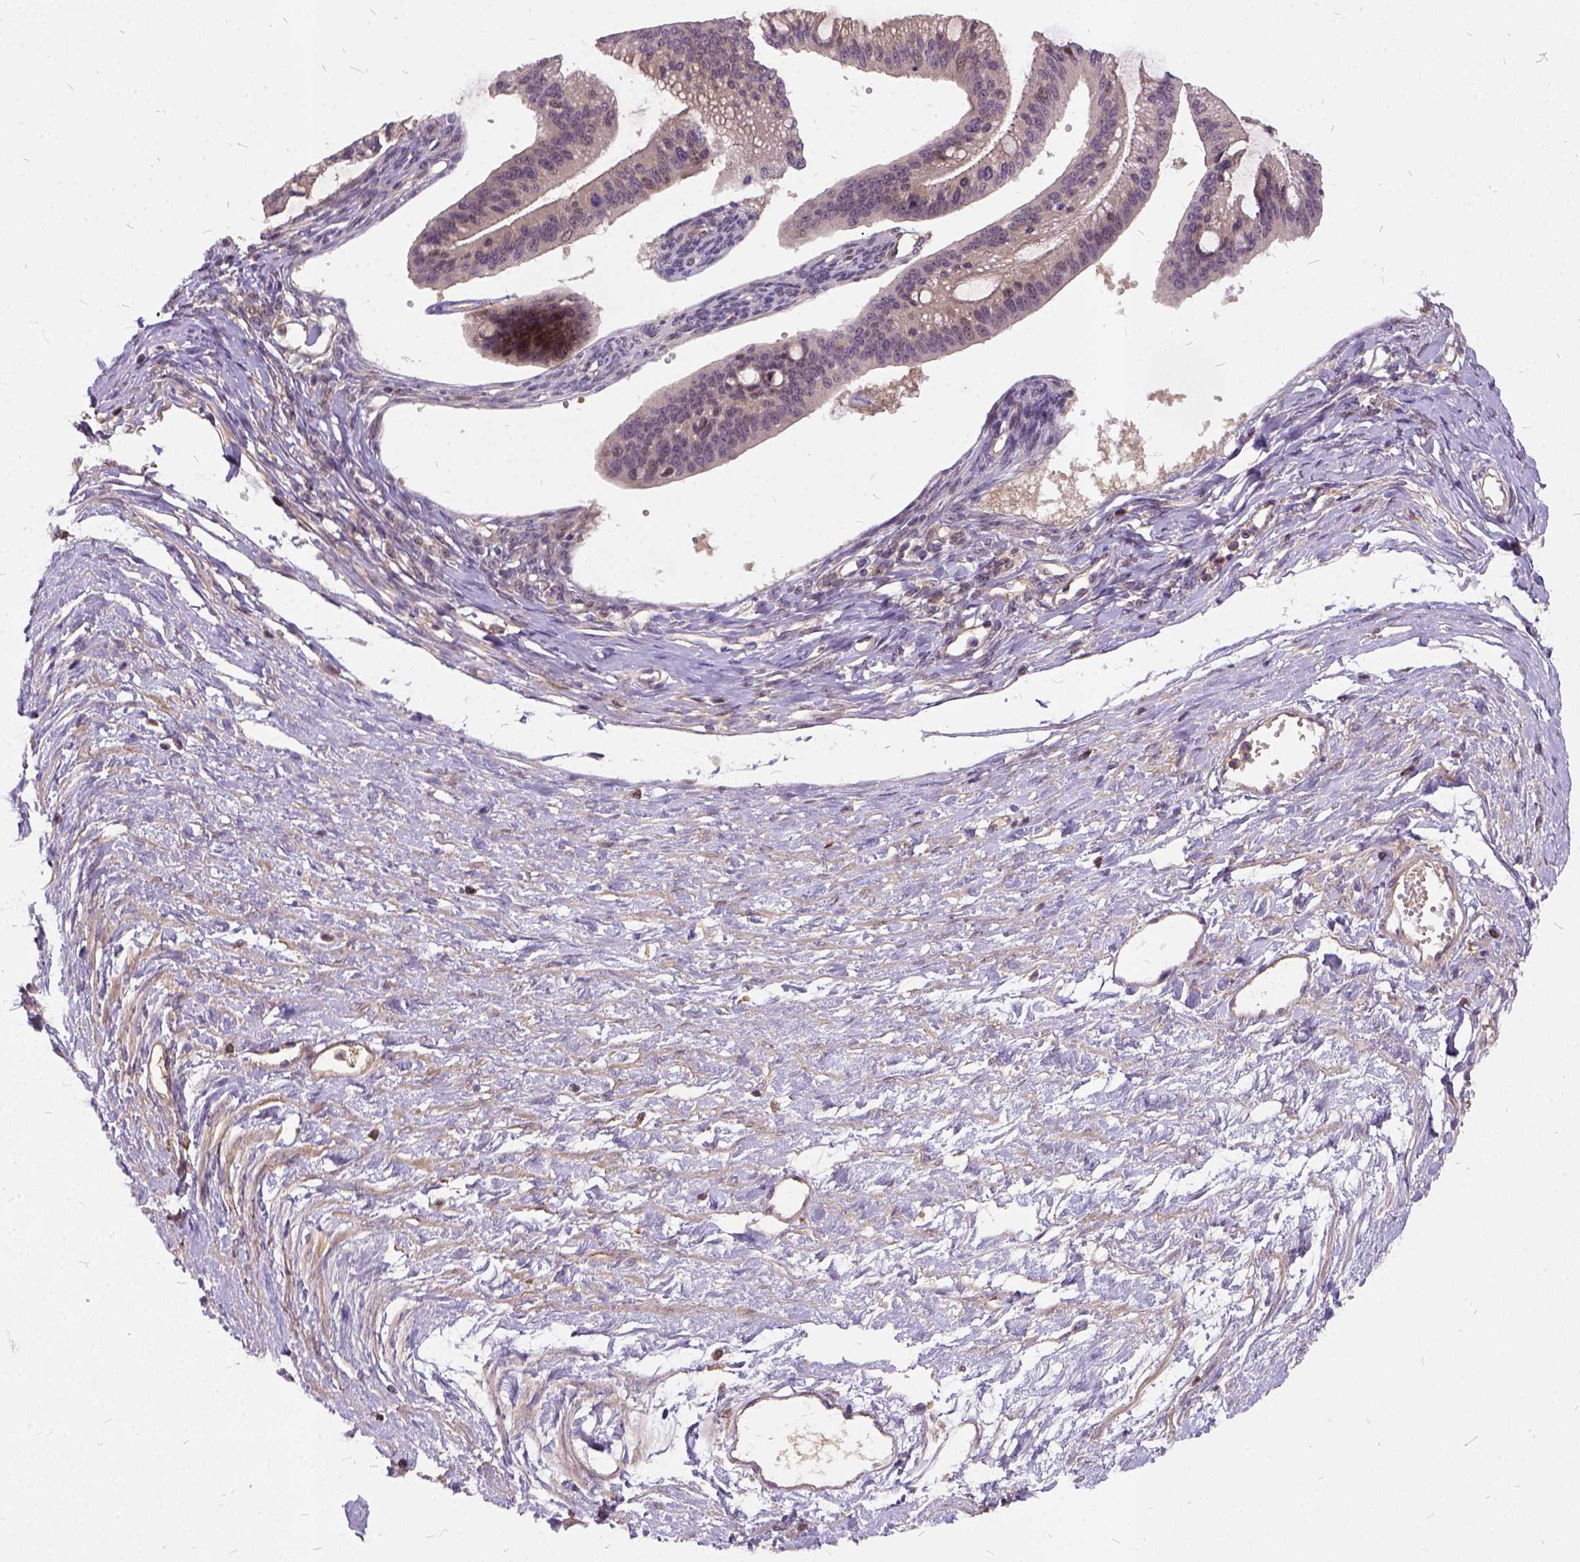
{"staining": {"intensity": "negative", "quantity": "none", "location": "none"}, "tissue": "ovarian cancer", "cell_type": "Tumor cells", "image_type": "cancer", "snomed": [{"axis": "morphology", "description": "Cystadenocarcinoma, mucinous, NOS"}, {"axis": "topography", "description": "Ovary"}], "caption": "Human ovarian cancer (mucinous cystadenocarcinoma) stained for a protein using immunohistochemistry (IHC) displays no expression in tumor cells.", "gene": "ILRUN", "patient": {"sex": "female", "age": 73}}